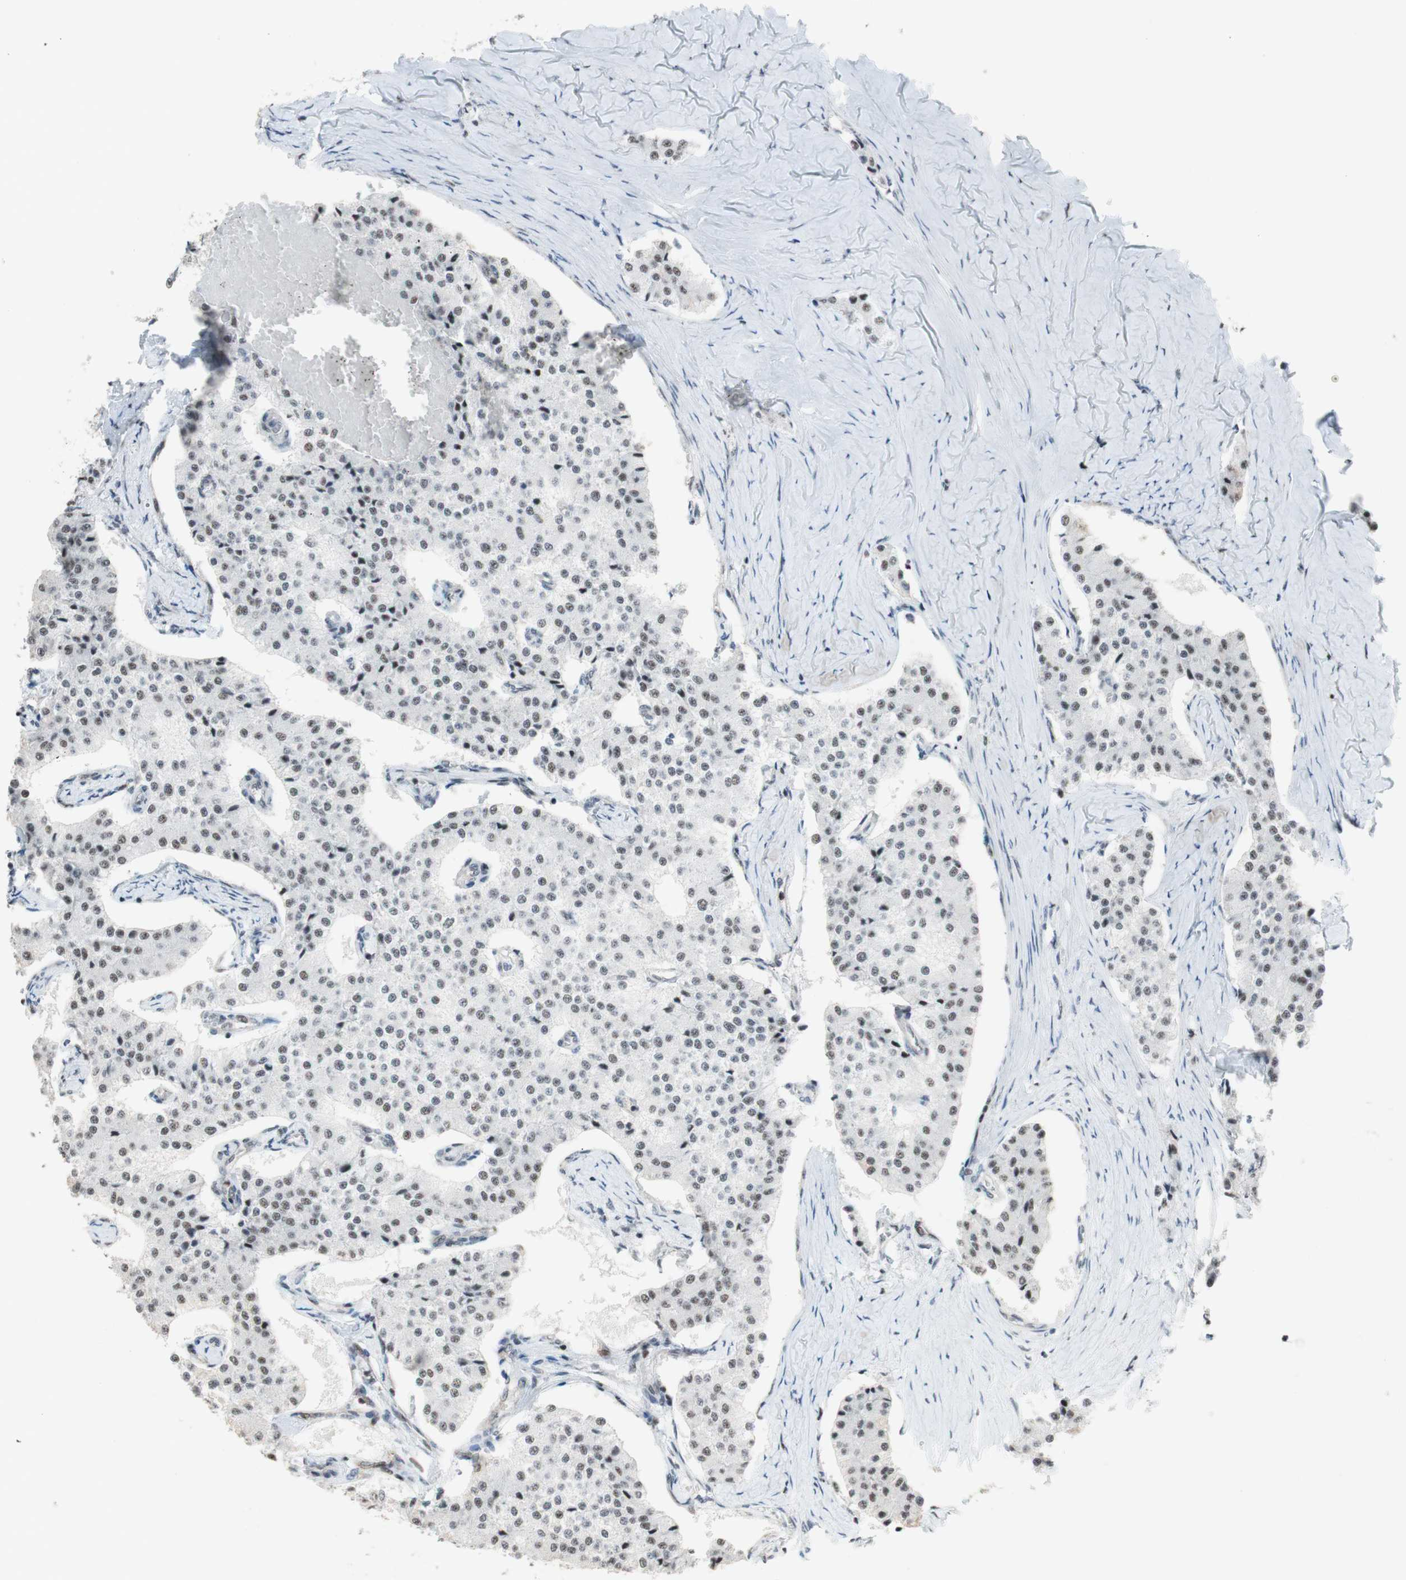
{"staining": {"intensity": "negative", "quantity": "none", "location": "none"}, "tissue": "carcinoid", "cell_type": "Tumor cells", "image_type": "cancer", "snomed": [{"axis": "morphology", "description": "Carcinoid, malignant, NOS"}, {"axis": "topography", "description": "Colon"}], "caption": "The immunohistochemistry (IHC) histopathology image has no significant staining in tumor cells of carcinoid (malignant) tissue. The staining was performed using DAB to visualize the protein expression in brown, while the nuclei were stained in blue with hematoxylin (Magnification: 20x).", "gene": "SAP18", "patient": {"sex": "female", "age": 52}}